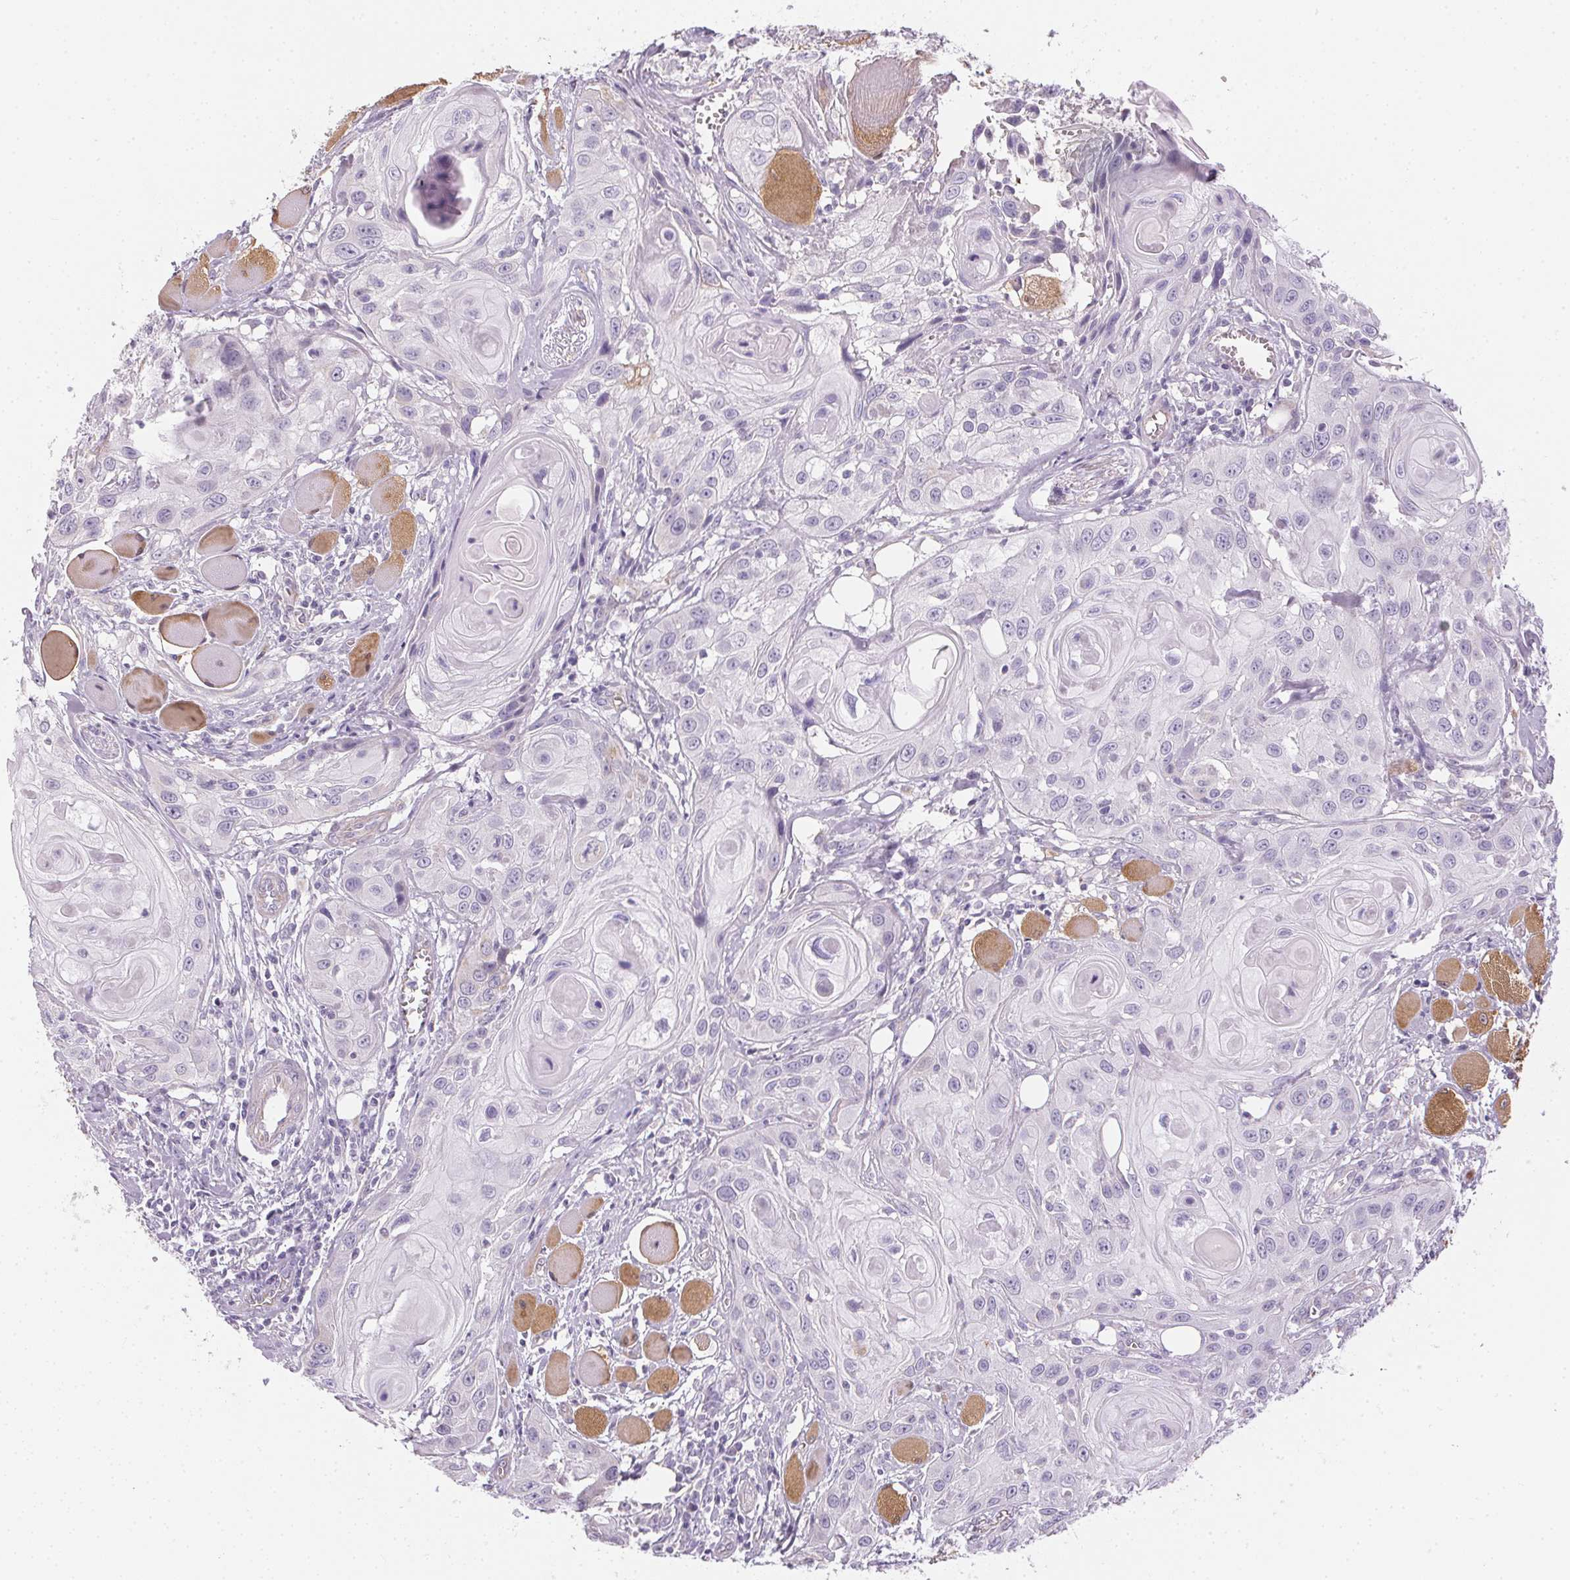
{"staining": {"intensity": "negative", "quantity": "none", "location": "none"}, "tissue": "head and neck cancer", "cell_type": "Tumor cells", "image_type": "cancer", "snomed": [{"axis": "morphology", "description": "Squamous cell carcinoma, NOS"}, {"axis": "topography", "description": "Oral tissue"}, {"axis": "topography", "description": "Head-Neck"}], "caption": "There is no significant positivity in tumor cells of squamous cell carcinoma (head and neck).", "gene": "SMYD1", "patient": {"sex": "male", "age": 58}}